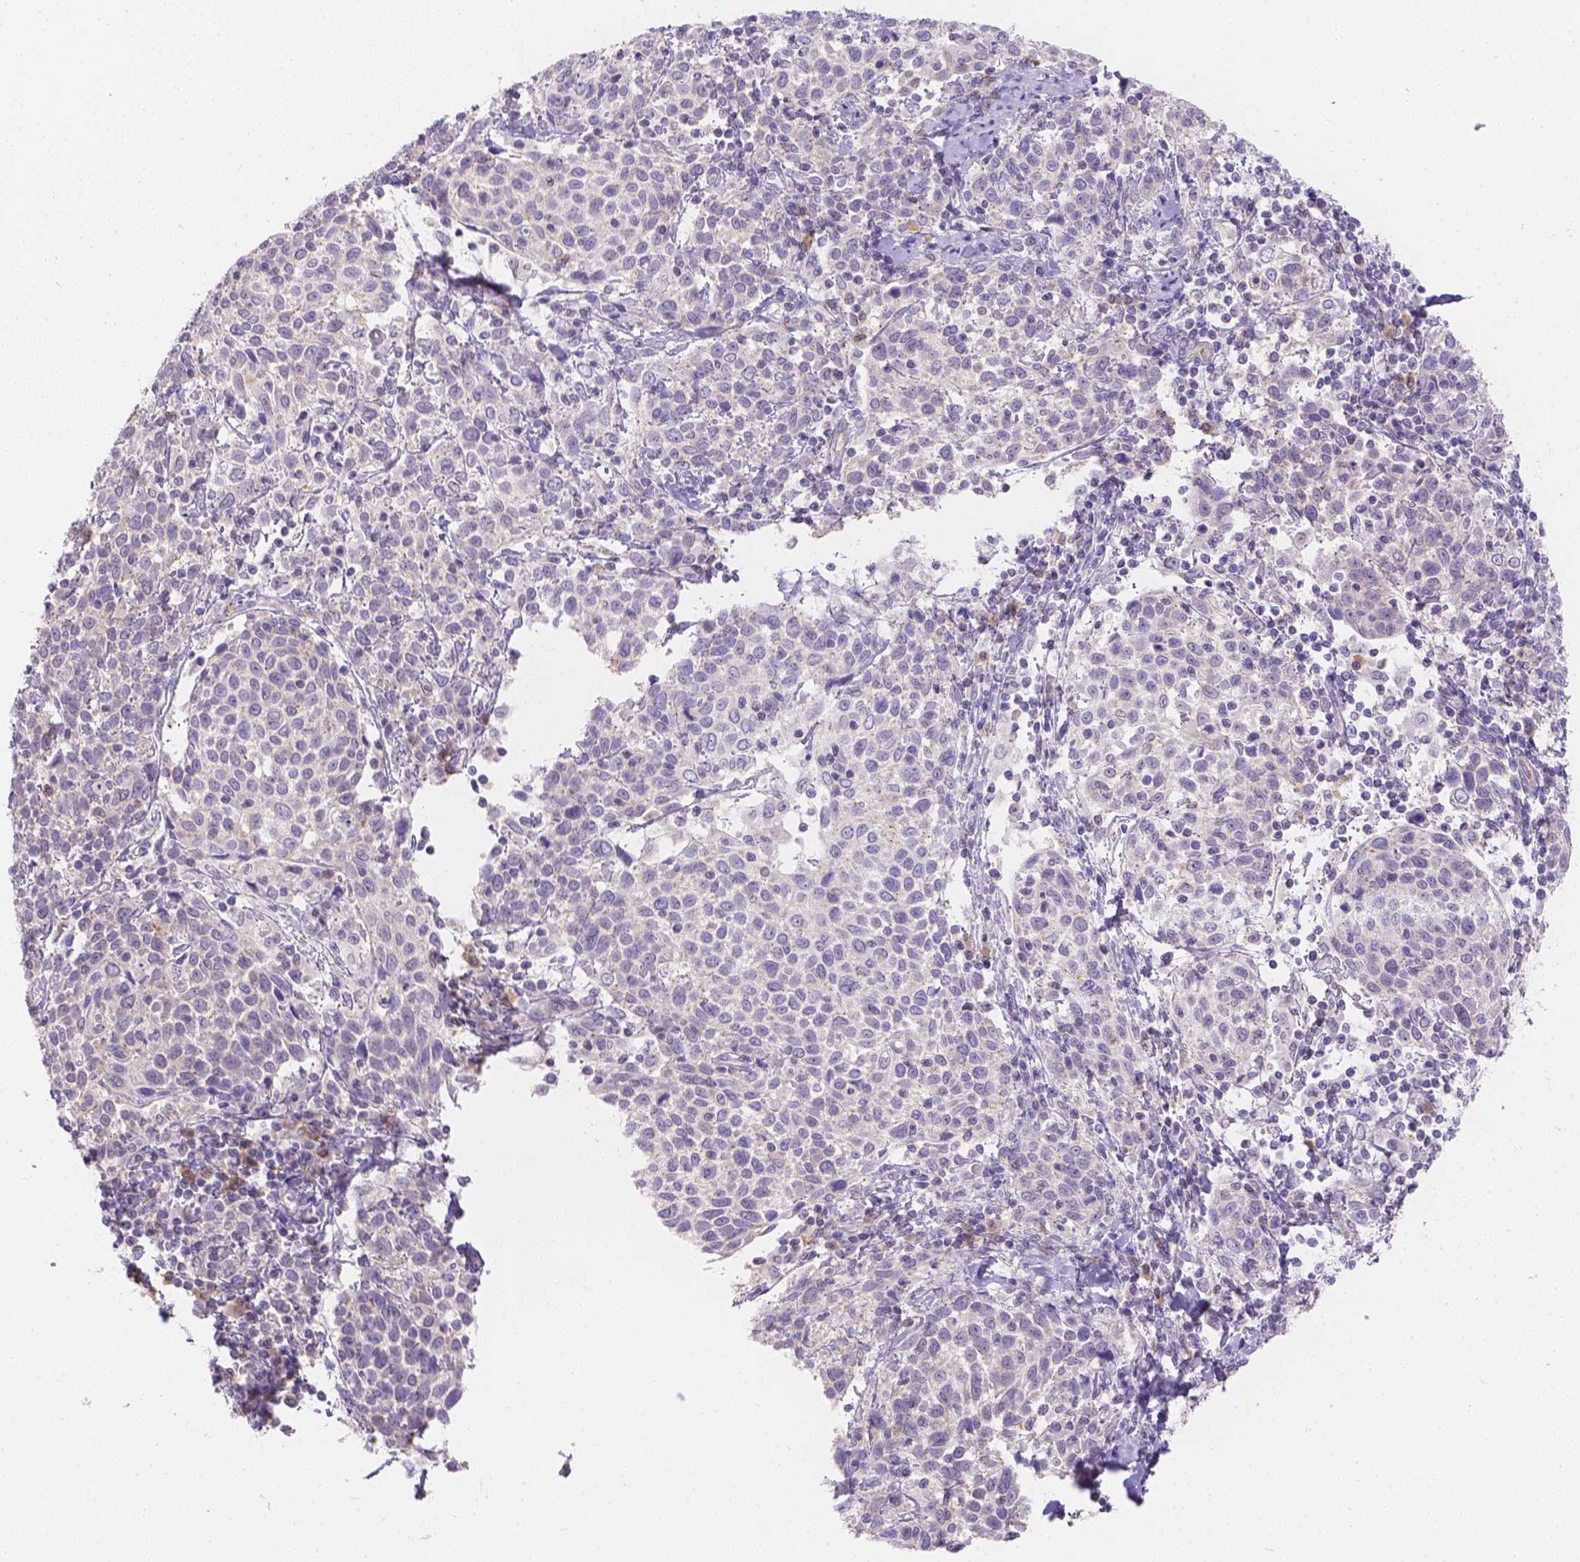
{"staining": {"intensity": "negative", "quantity": "none", "location": "none"}, "tissue": "cervical cancer", "cell_type": "Tumor cells", "image_type": "cancer", "snomed": [{"axis": "morphology", "description": "Squamous cell carcinoma, NOS"}, {"axis": "topography", "description": "Cervix"}], "caption": "Tumor cells are negative for brown protein staining in cervical squamous cell carcinoma.", "gene": "CD96", "patient": {"sex": "female", "age": 61}}